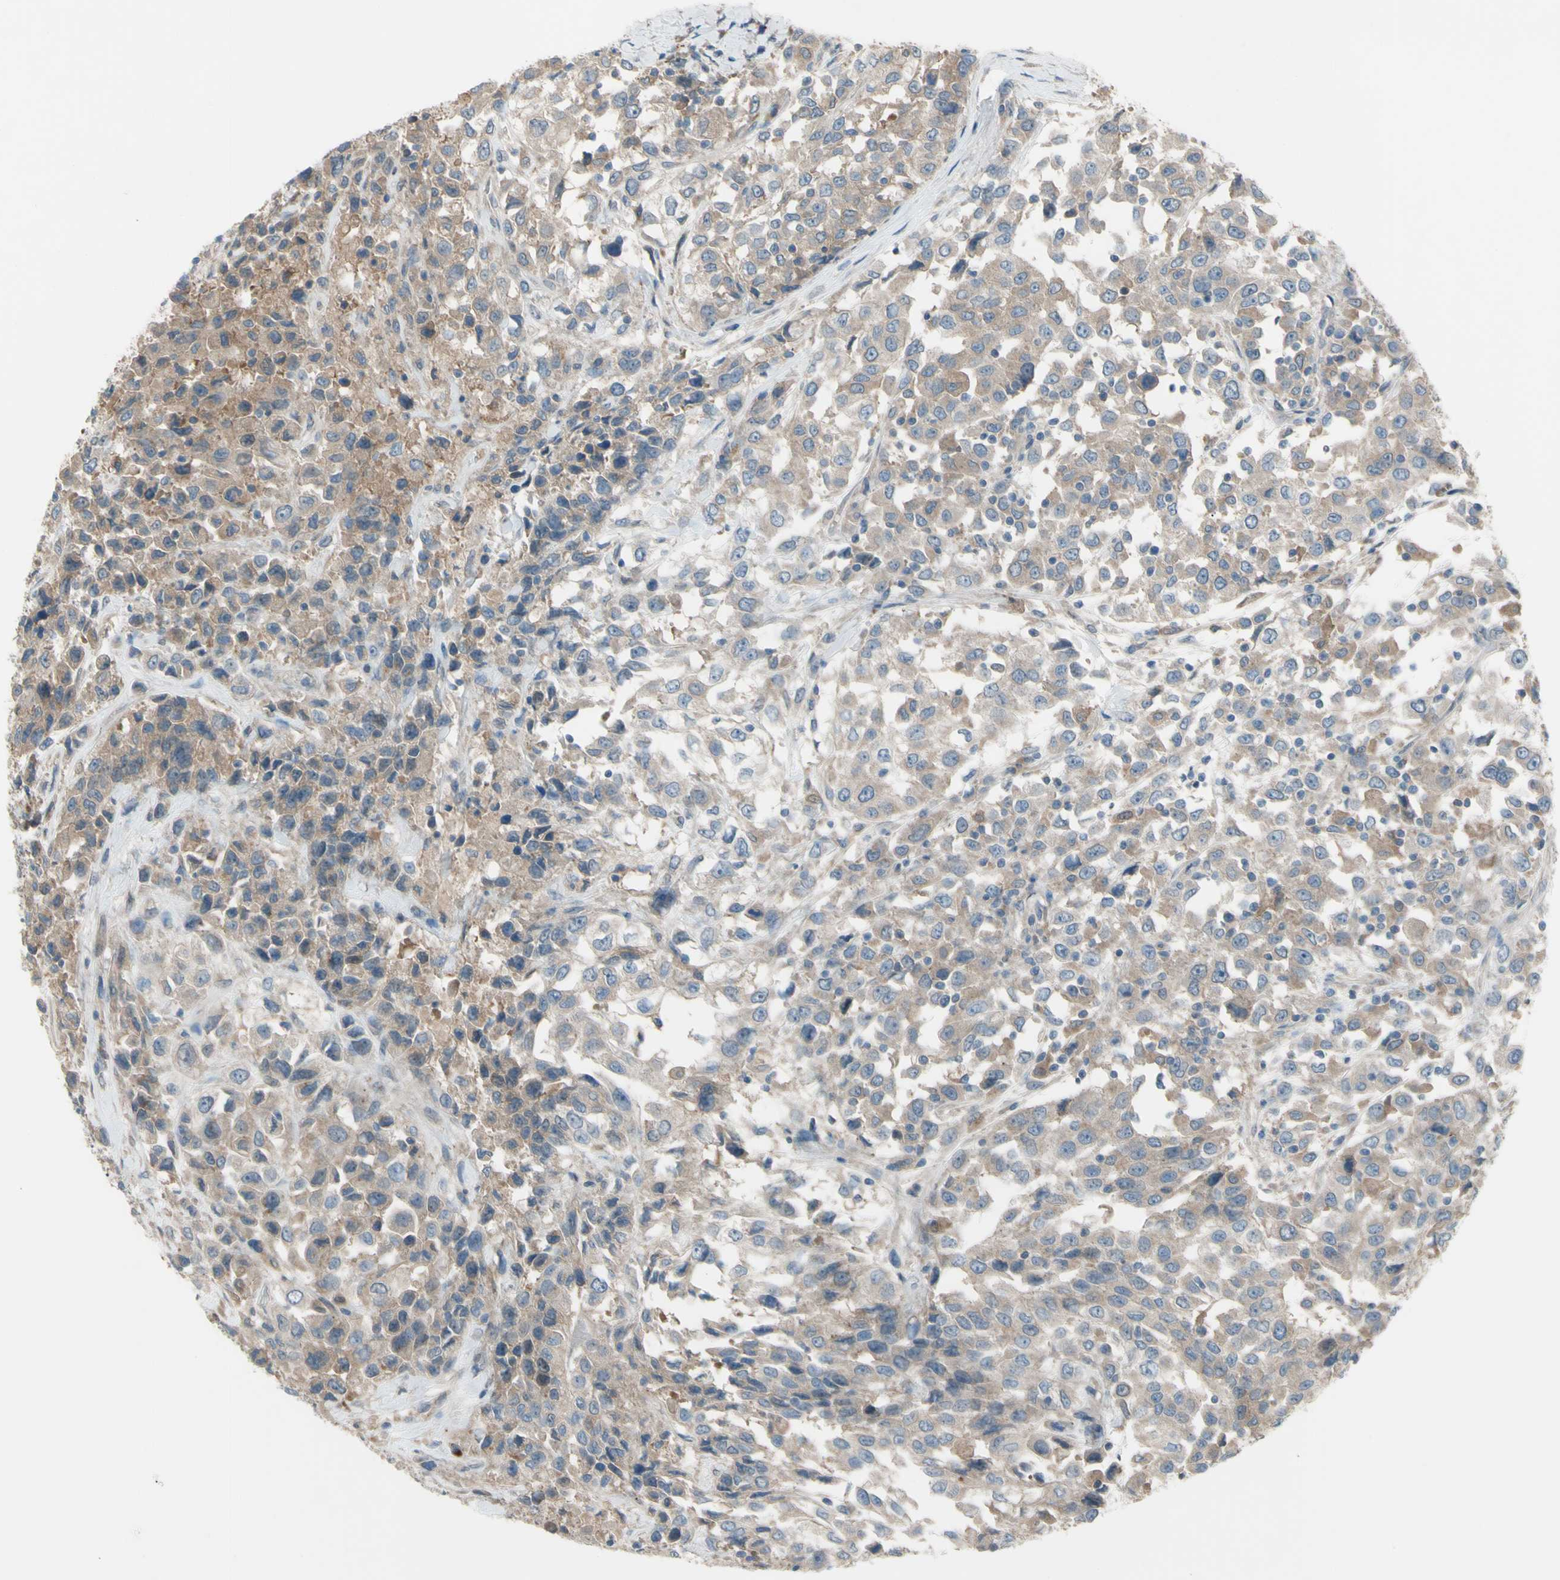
{"staining": {"intensity": "weak", "quantity": ">75%", "location": "cytoplasmic/membranous"}, "tissue": "urothelial cancer", "cell_type": "Tumor cells", "image_type": "cancer", "snomed": [{"axis": "morphology", "description": "Urothelial carcinoma, High grade"}, {"axis": "topography", "description": "Urinary bladder"}], "caption": "This is a histology image of IHC staining of urothelial carcinoma (high-grade), which shows weak positivity in the cytoplasmic/membranous of tumor cells.", "gene": "AFP", "patient": {"sex": "female", "age": 80}}